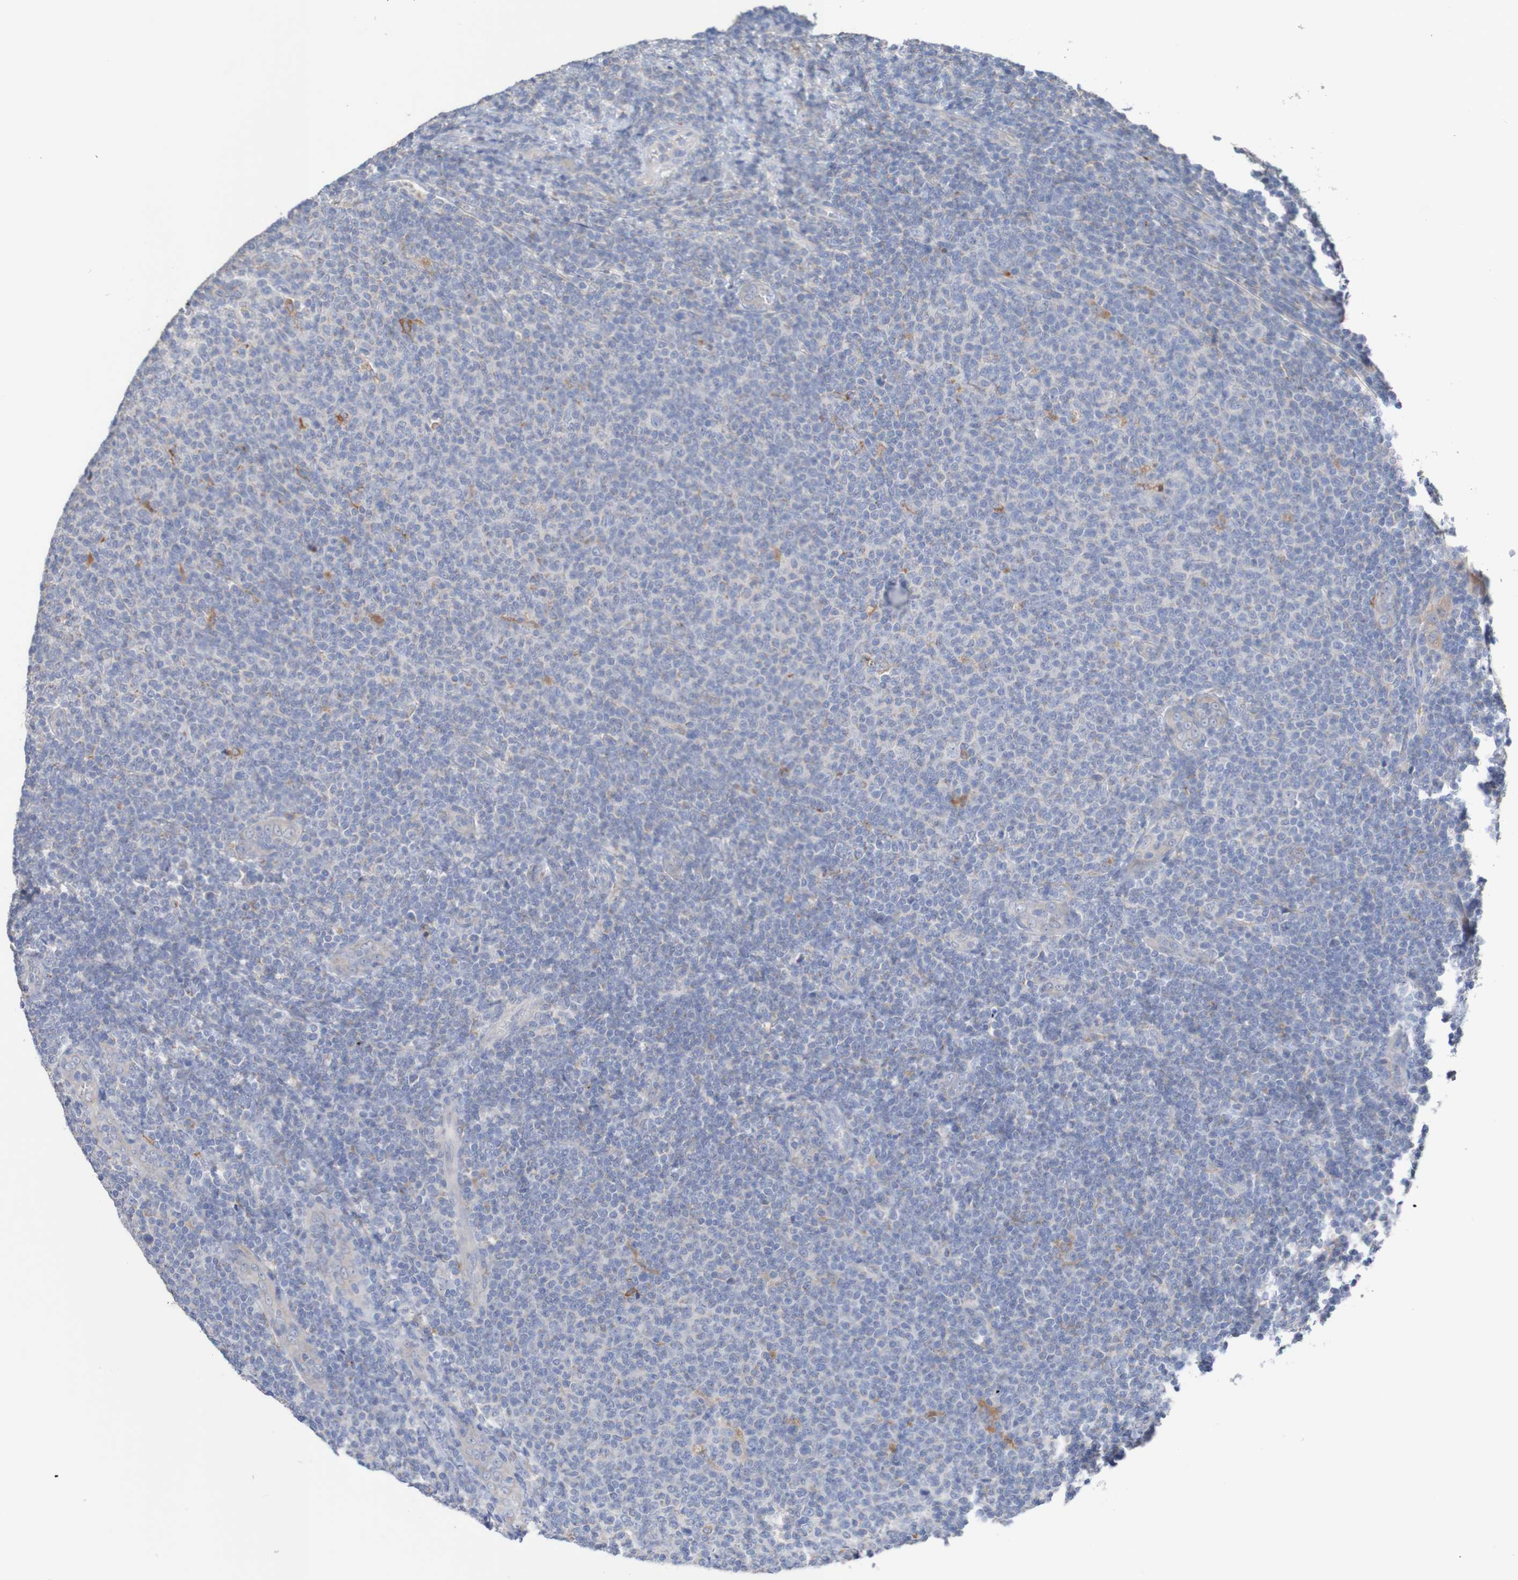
{"staining": {"intensity": "negative", "quantity": "none", "location": "none"}, "tissue": "lymphoma", "cell_type": "Tumor cells", "image_type": "cancer", "snomed": [{"axis": "morphology", "description": "Malignant lymphoma, non-Hodgkin's type, Low grade"}, {"axis": "topography", "description": "Lymph node"}], "caption": "This is a histopathology image of immunohistochemistry staining of lymphoma, which shows no positivity in tumor cells. (Stains: DAB immunohistochemistry with hematoxylin counter stain, Microscopy: brightfield microscopy at high magnification).", "gene": "PHYH", "patient": {"sex": "male", "age": 66}}